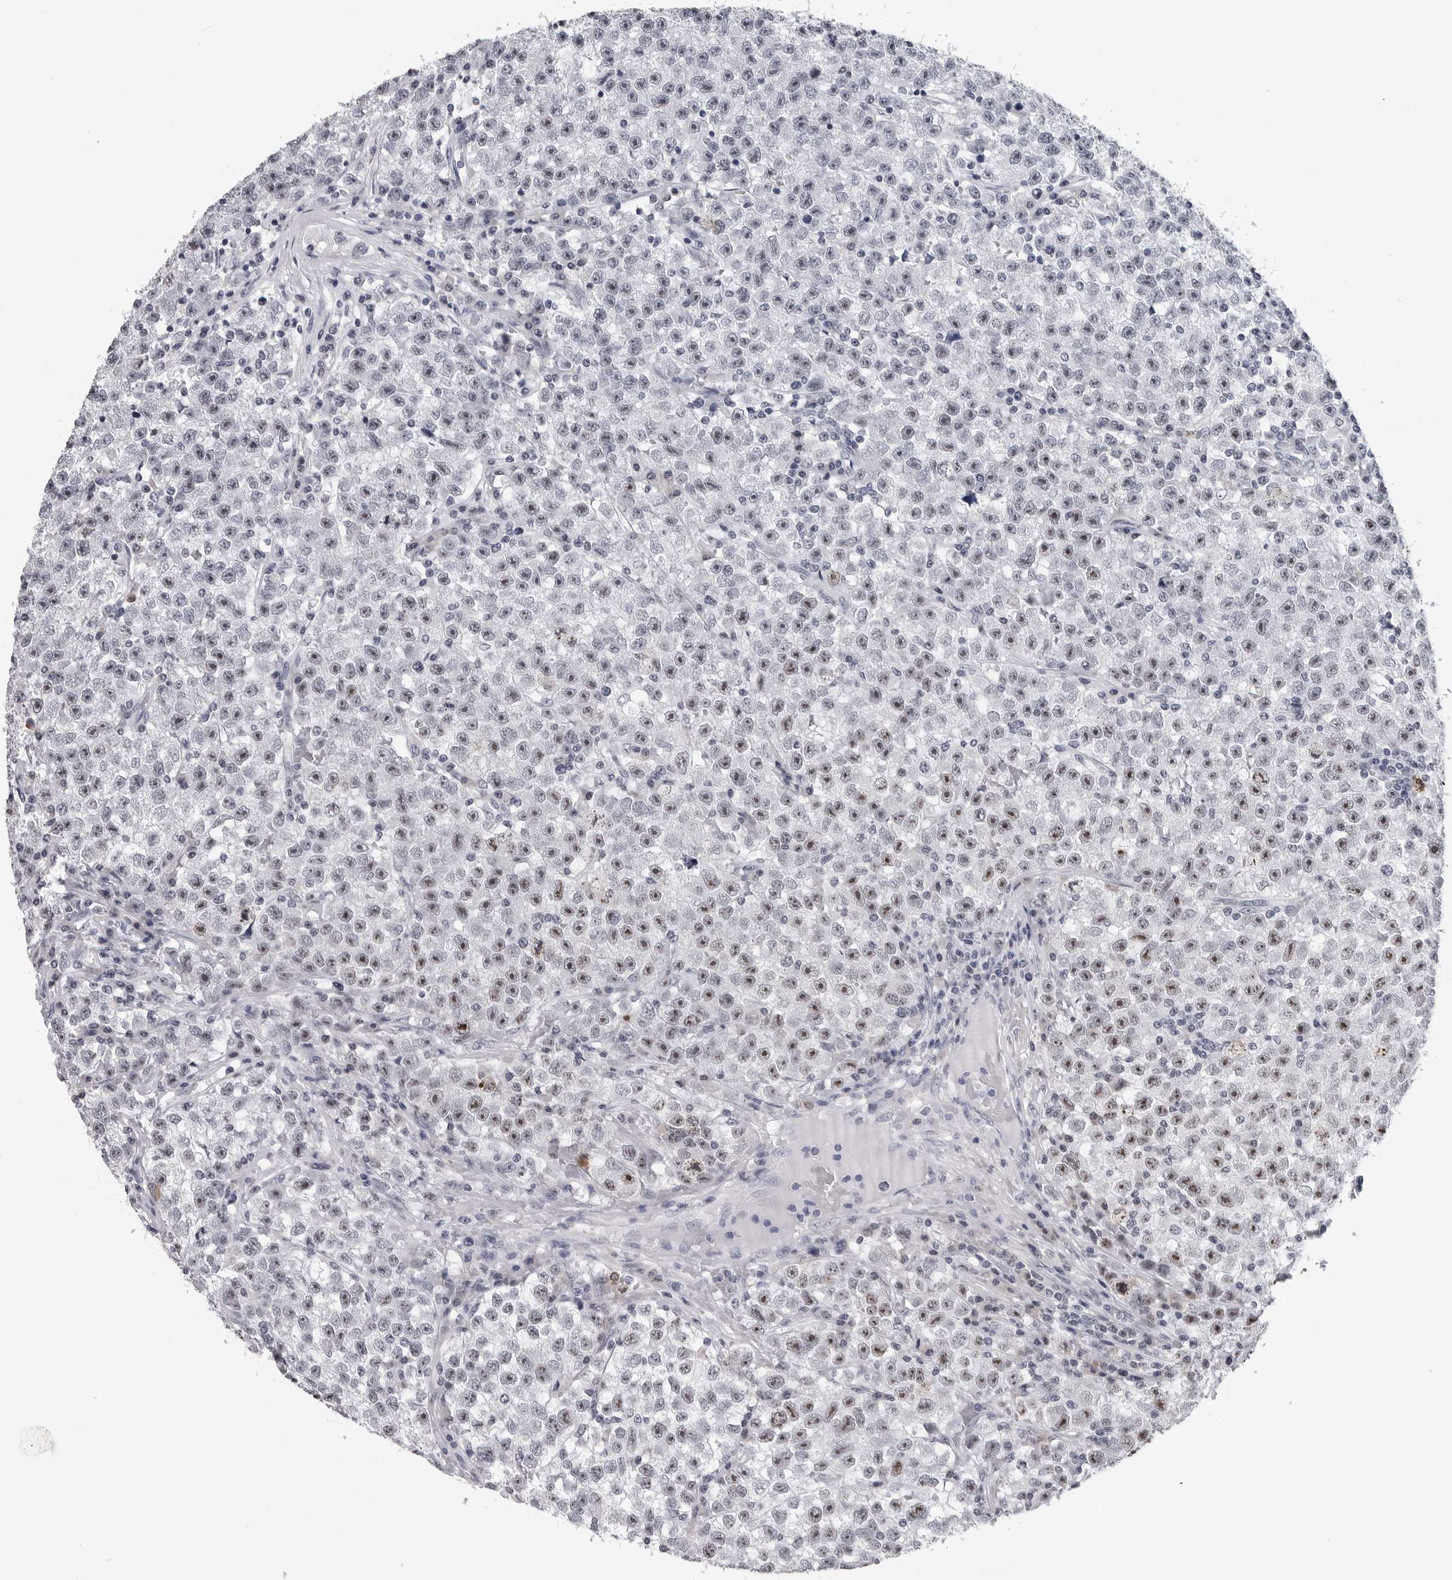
{"staining": {"intensity": "moderate", "quantity": "25%-75%", "location": "nuclear"}, "tissue": "testis cancer", "cell_type": "Tumor cells", "image_type": "cancer", "snomed": [{"axis": "morphology", "description": "Seminoma, NOS"}, {"axis": "topography", "description": "Testis"}], "caption": "A high-resolution micrograph shows immunohistochemistry (IHC) staining of testis cancer, which shows moderate nuclear expression in approximately 25%-75% of tumor cells. (DAB (3,3'-diaminobenzidine) IHC, brown staining for protein, blue staining for nuclei).", "gene": "GNL2", "patient": {"sex": "male", "age": 22}}